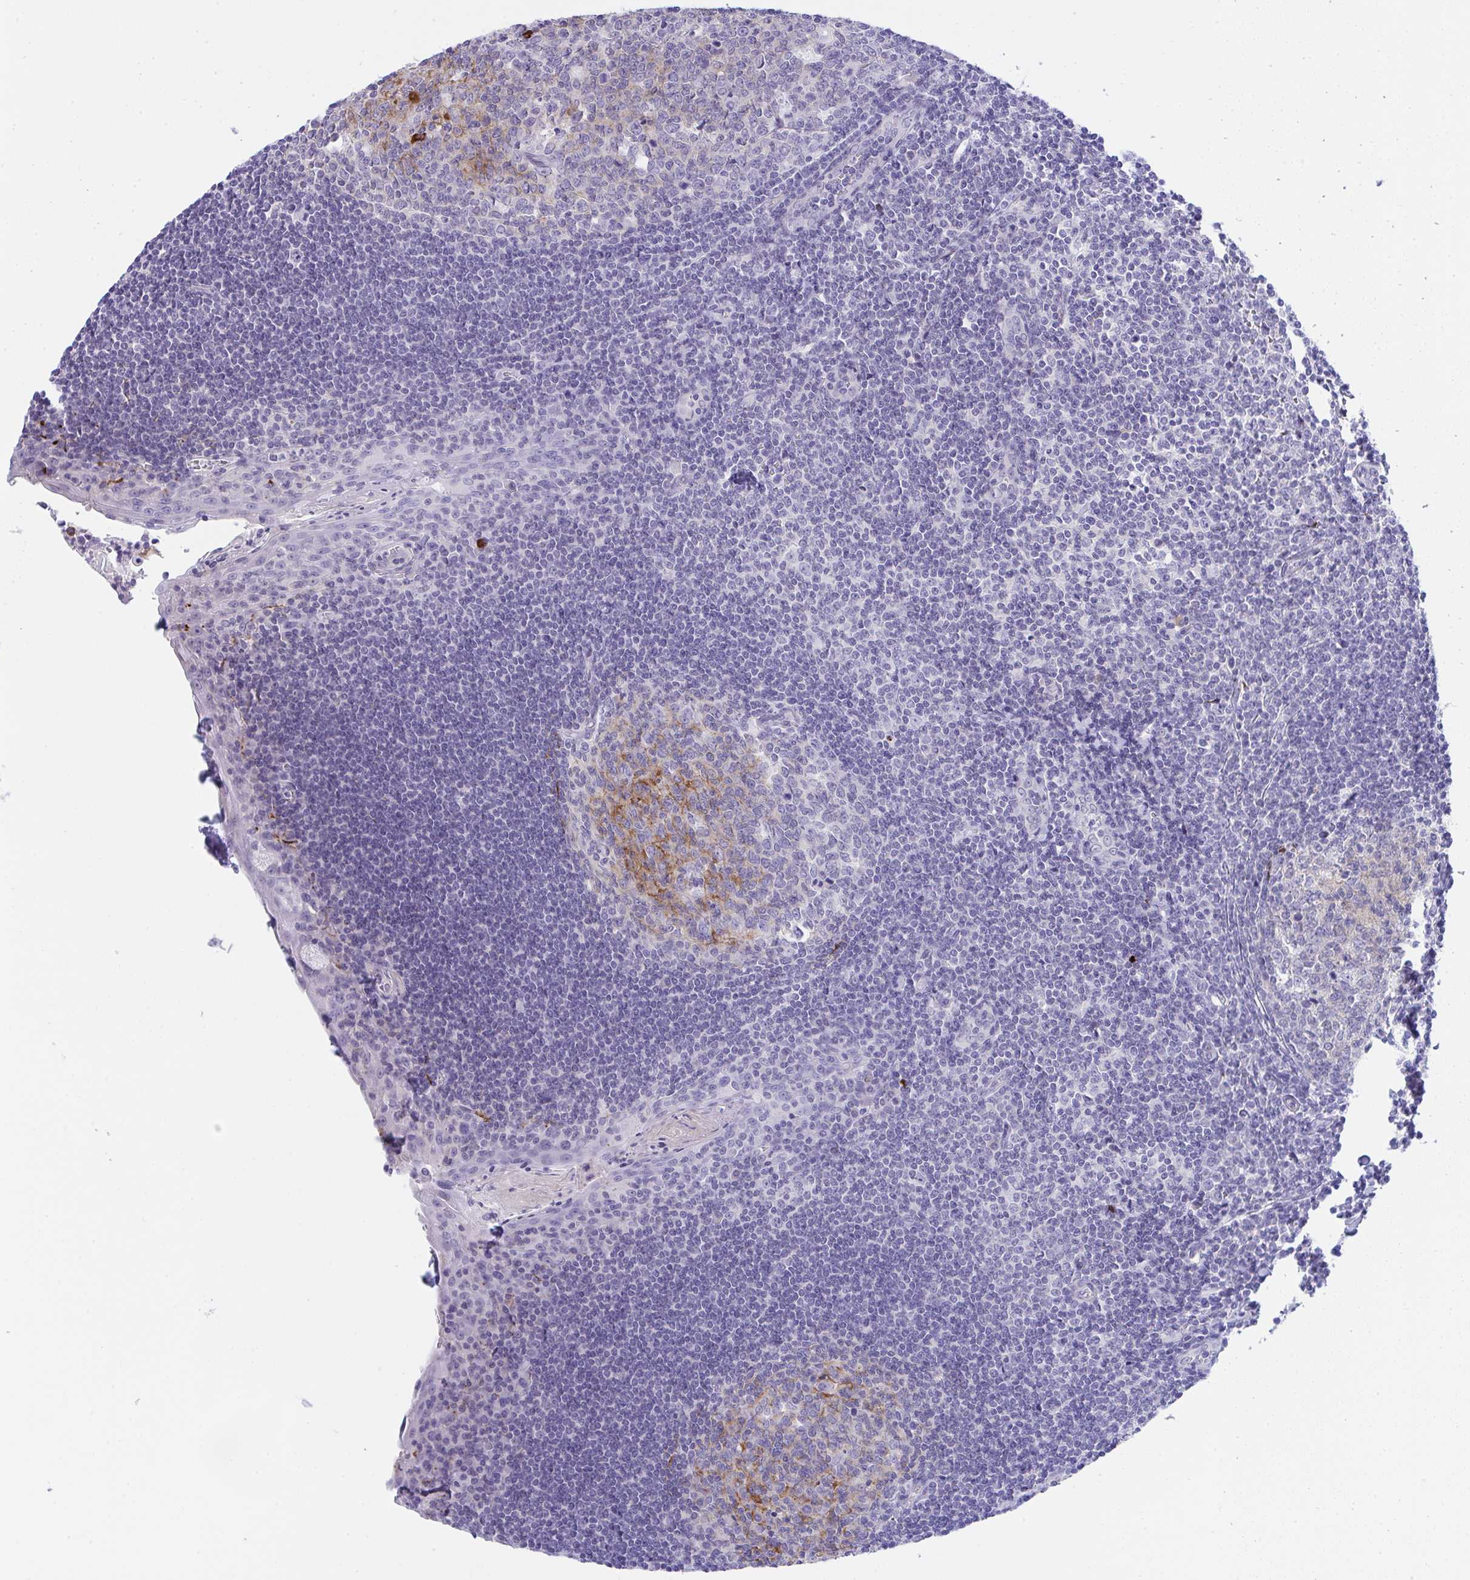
{"staining": {"intensity": "negative", "quantity": "none", "location": "none"}, "tissue": "tonsil", "cell_type": "Germinal center cells", "image_type": "normal", "snomed": [{"axis": "morphology", "description": "Normal tissue, NOS"}, {"axis": "topography", "description": "Tonsil"}], "caption": "This is a photomicrograph of IHC staining of benign tonsil, which shows no staining in germinal center cells. (Brightfield microscopy of DAB immunohistochemistry (IHC) at high magnification).", "gene": "KMT2E", "patient": {"sex": "male", "age": 27}}